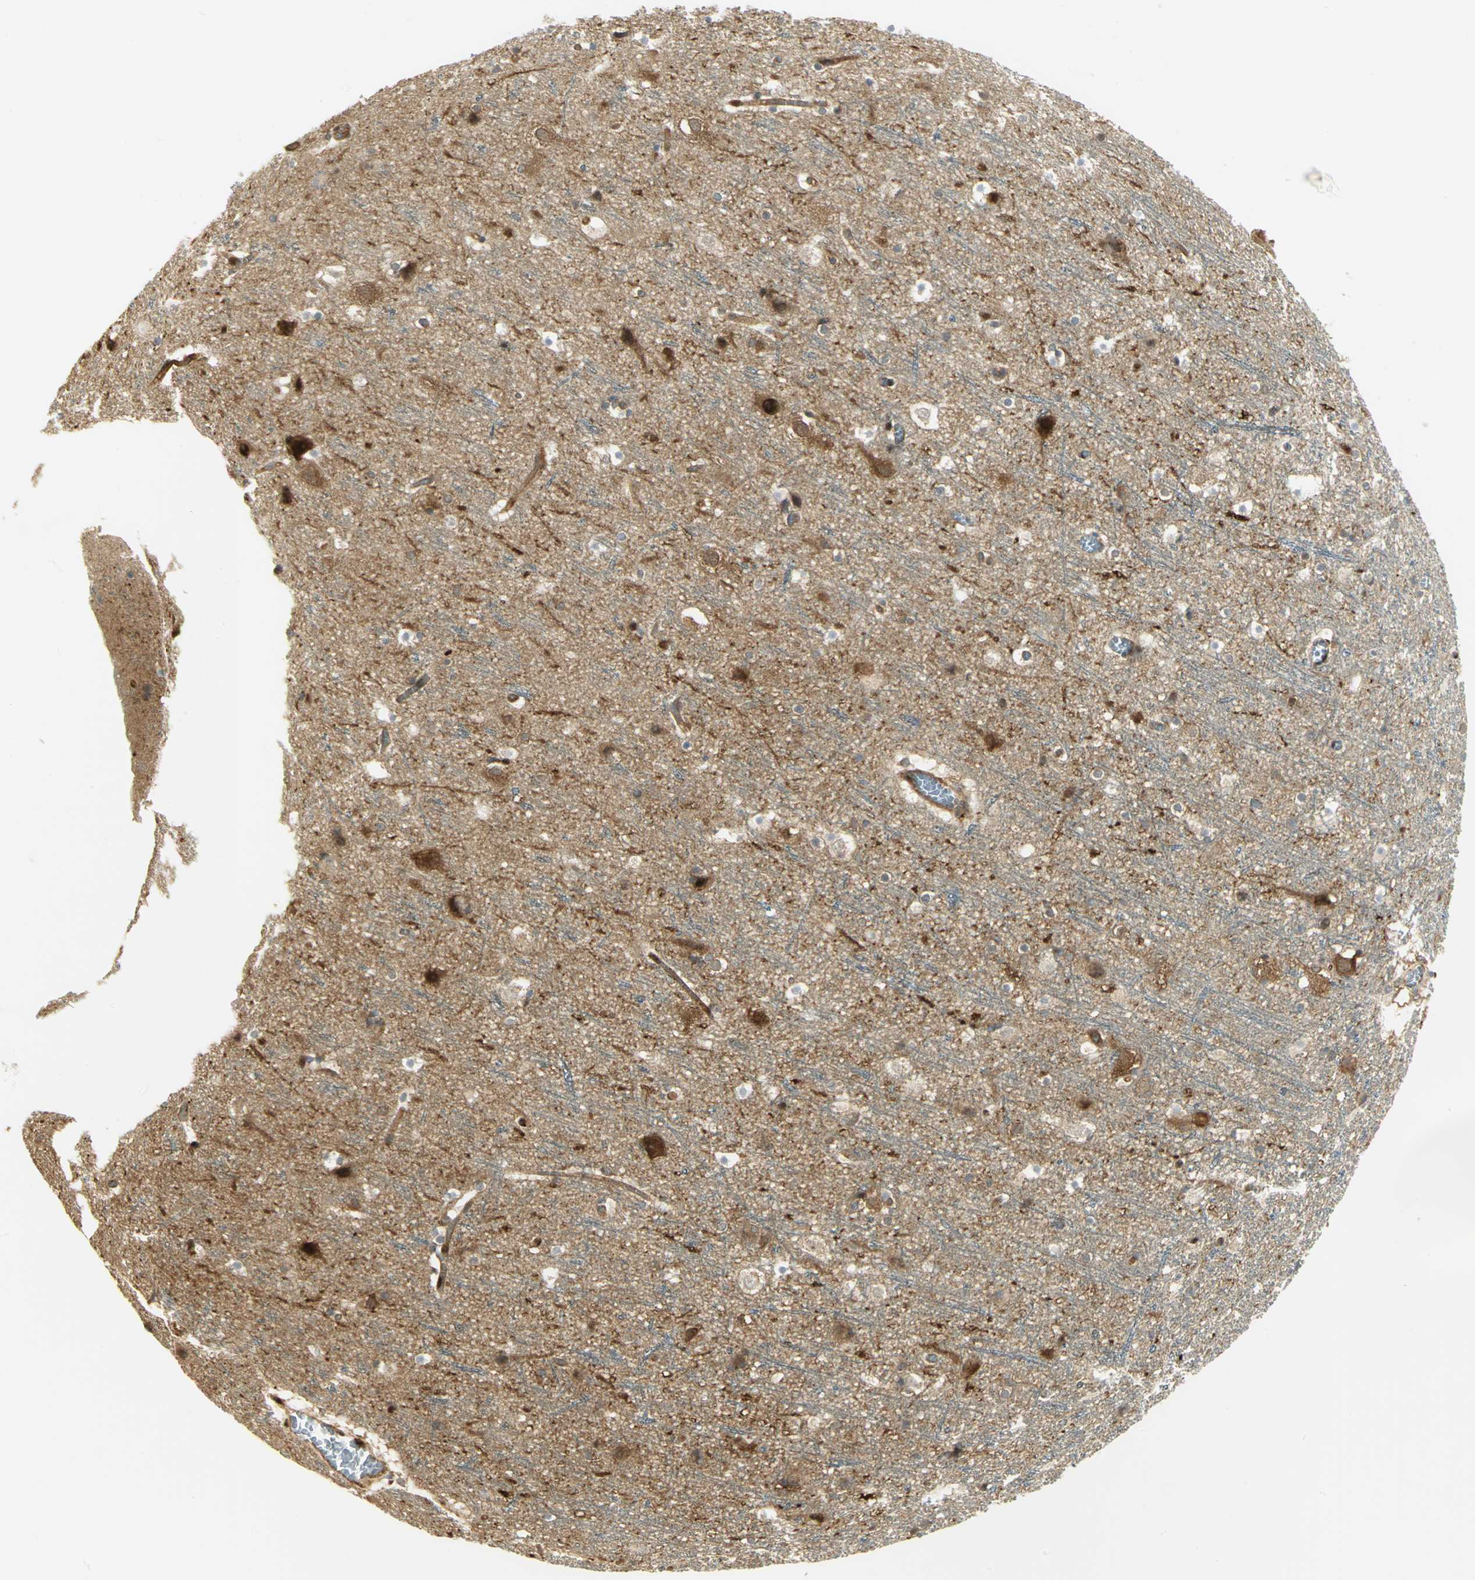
{"staining": {"intensity": "moderate", "quantity": ">75%", "location": "cytoplasmic/membranous"}, "tissue": "cerebral cortex", "cell_type": "Endothelial cells", "image_type": "normal", "snomed": [{"axis": "morphology", "description": "Normal tissue, NOS"}, {"axis": "topography", "description": "Cerebral cortex"}], "caption": "The histopathology image reveals staining of normal cerebral cortex, revealing moderate cytoplasmic/membranous protein staining (brown color) within endothelial cells.", "gene": "EEA1", "patient": {"sex": "male", "age": 45}}